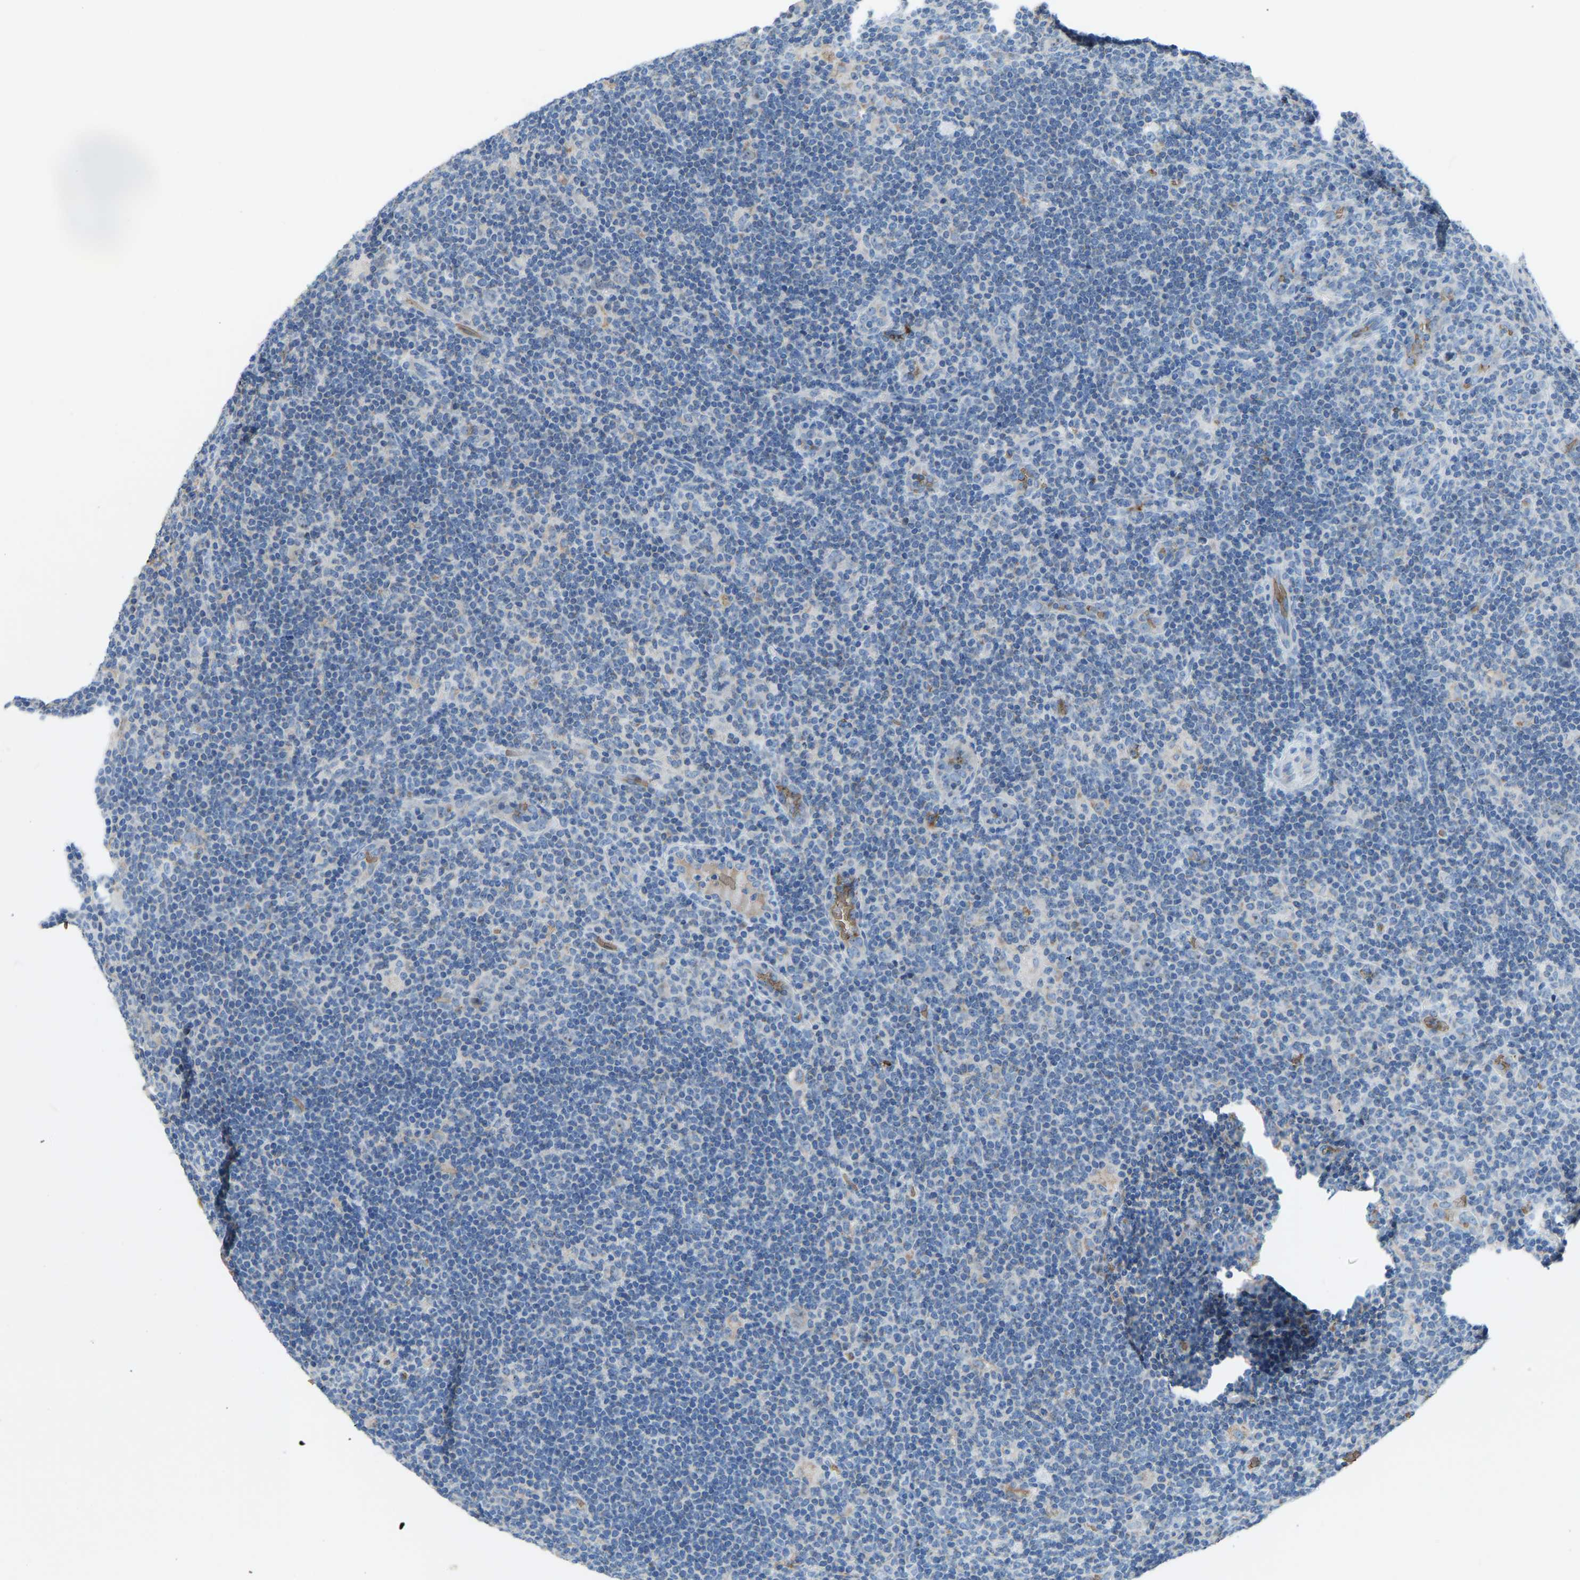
{"staining": {"intensity": "negative", "quantity": "none", "location": "none"}, "tissue": "lymphoma", "cell_type": "Tumor cells", "image_type": "cancer", "snomed": [{"axis": "morphology", "description": "Hodgkin's disease, NOS"}, {"axis": "topography", "description": "Lymph node"}], "caption": "Immunohistochemistry of human Hodgkin's disease shows no expression in tumor cells.", "gene": "PIGS", "patient": {"sex": "female", "age": 57}}